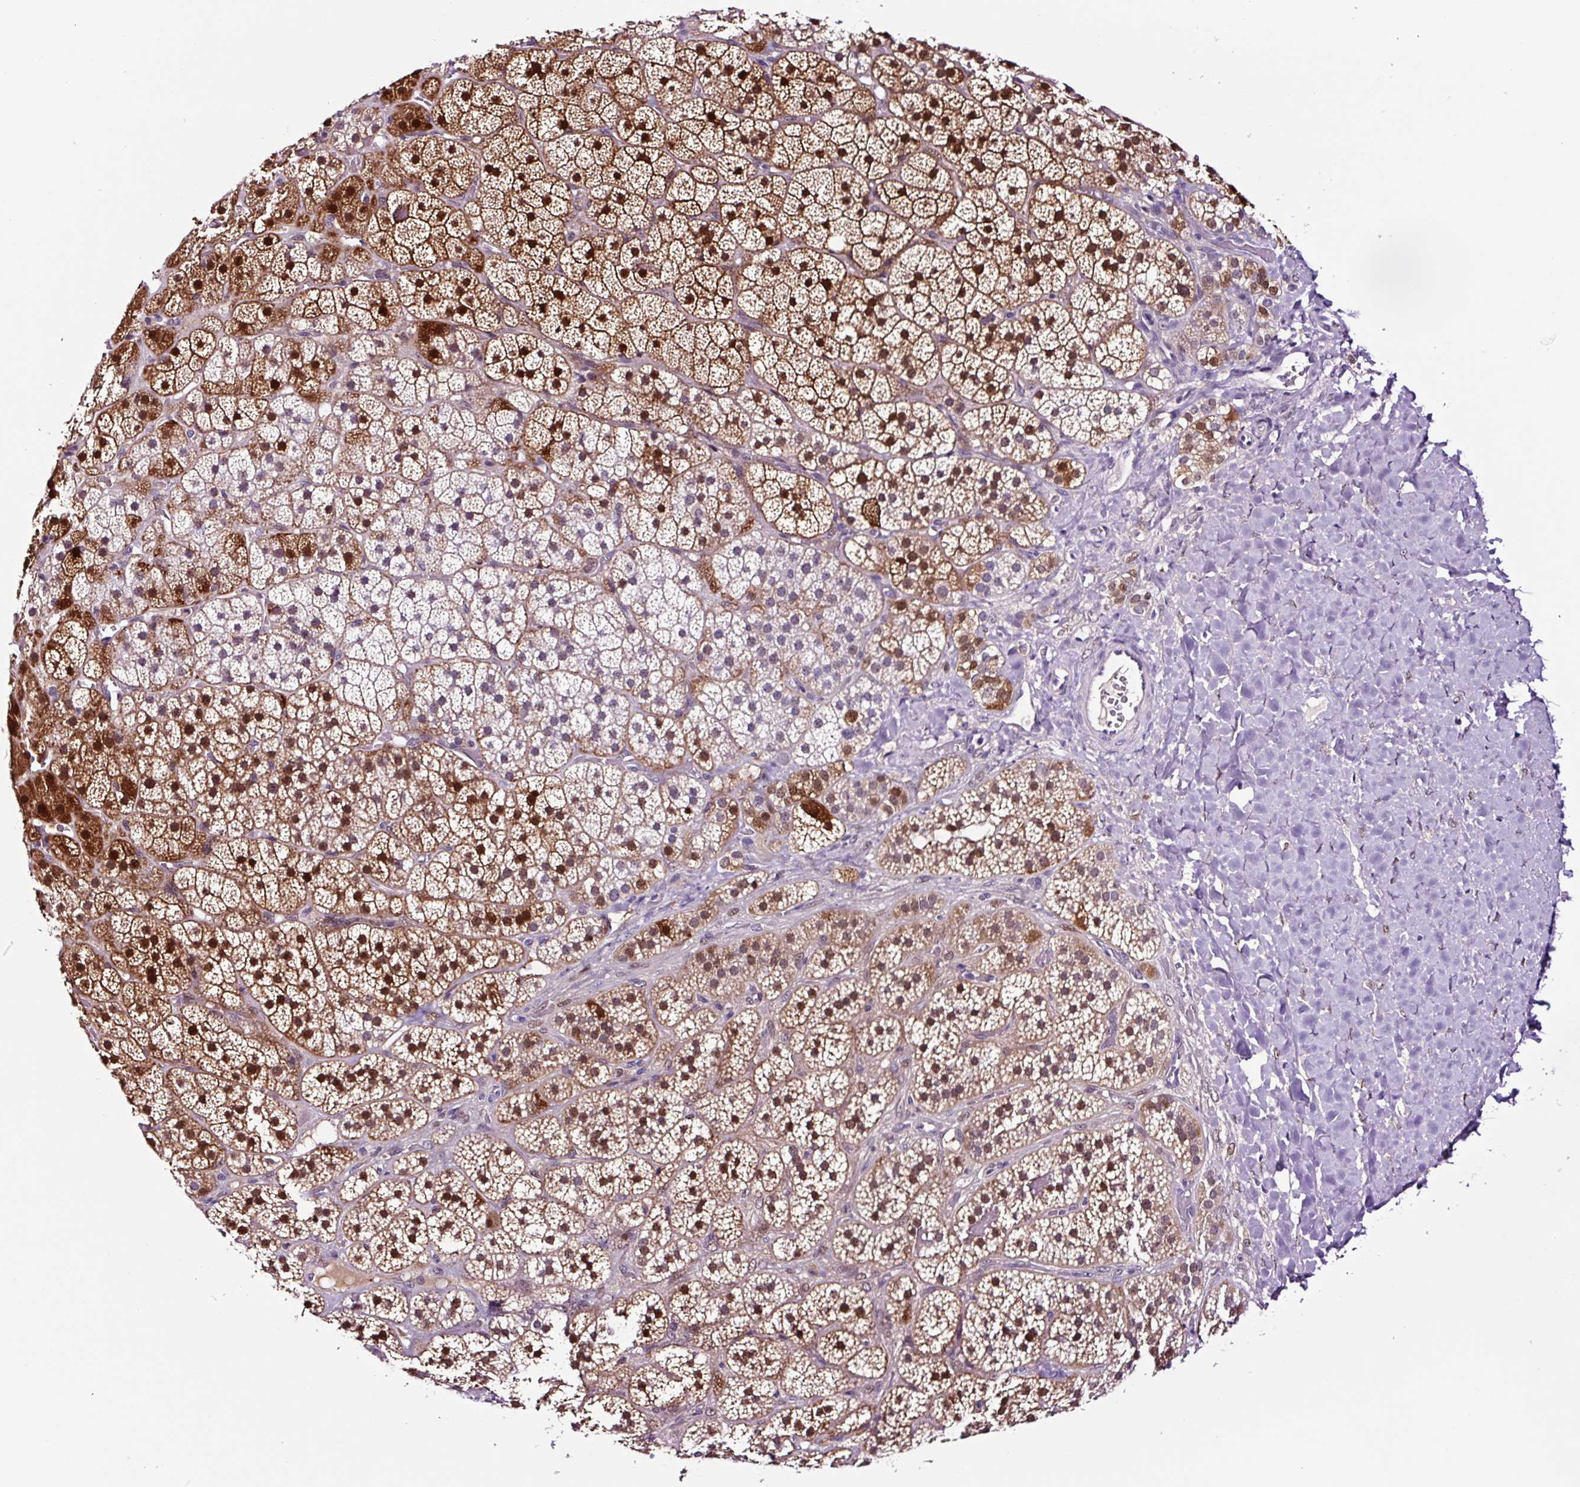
{"staining": {"intensity": "strong", "quantity": ">75%", "location": "cytoplasmic/membranous,nuclear"}, "tissue": "adrenal gland", "cell_type": "Glandular cells", "image_type": "normal", "snomed": [{"axis": "morphology", "description": "Normal tissue, NOS"}, {"axis": "topography", "description": "Adrenal gland"}], "caption": "Human adrenal gland stained with a brown dye exhibits strong cytoplasmic/membranous,nuclear positive staining in about >75% of glandular cells.", "gene": "TAFA3", "patient": {"sex": "male", "age": 57}}